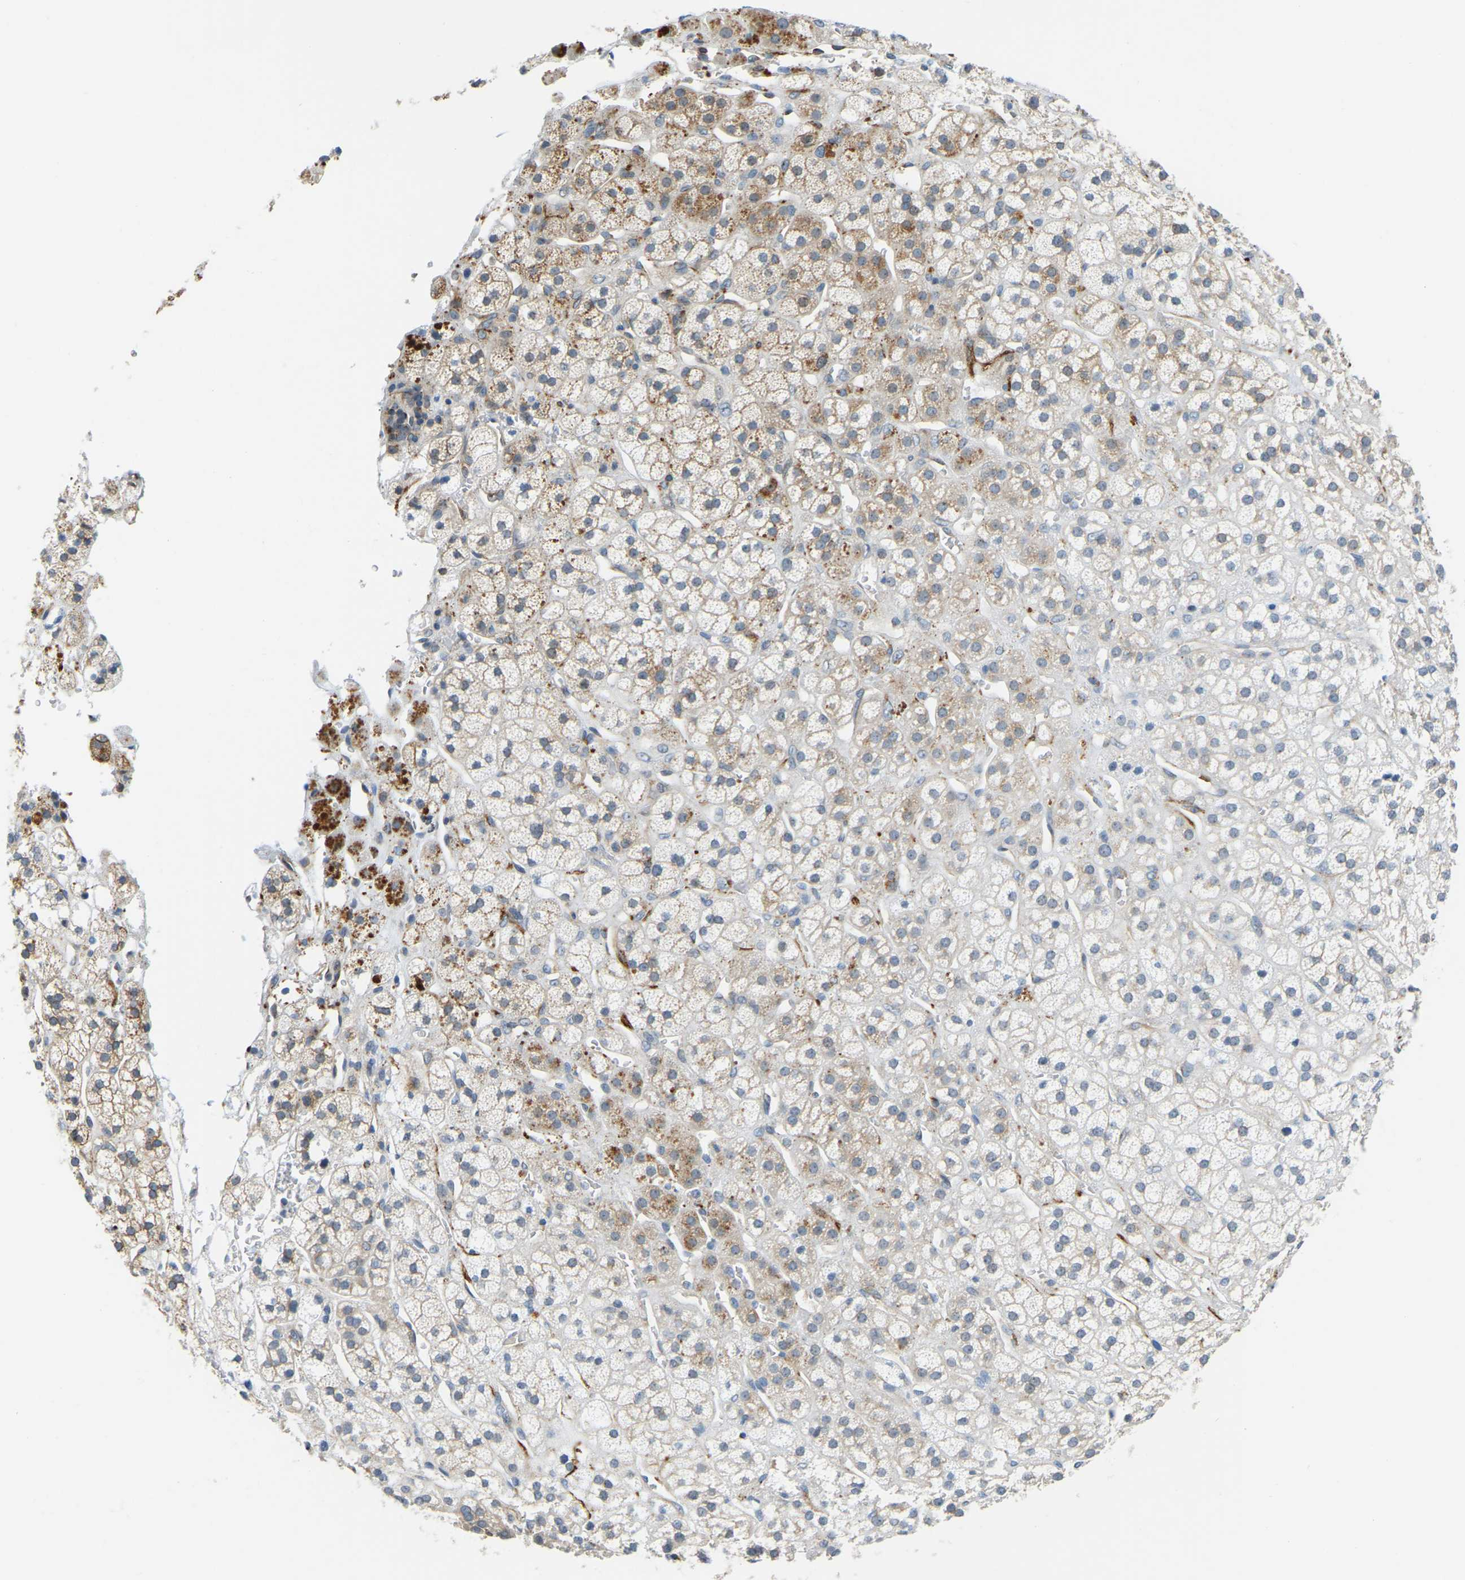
{"staining": {"intensity": "moderate", "quantity": "25%-75%", "location": "cytoplasmic/membranous"}, "tissue": "adrenal gland", "cell_type": "Glandular cells", "image_type": "normal", "snomed": [{"axis": "morphology", "description": "Normal tissue, NOS"}, {"axis": "topography", "description": "Adrenal gland"}], "caption": "Adrenal gland stained with IHC reveals moderate cytoplasmic/membranous expression in about 25%-75% of glandular cells. Using DAB (brown) and hematoxylin (blue) stains, captured at high magnification using brightfield microscopy.", "gene": "NME8", "patient": {"sex": "male", "age": 56}}